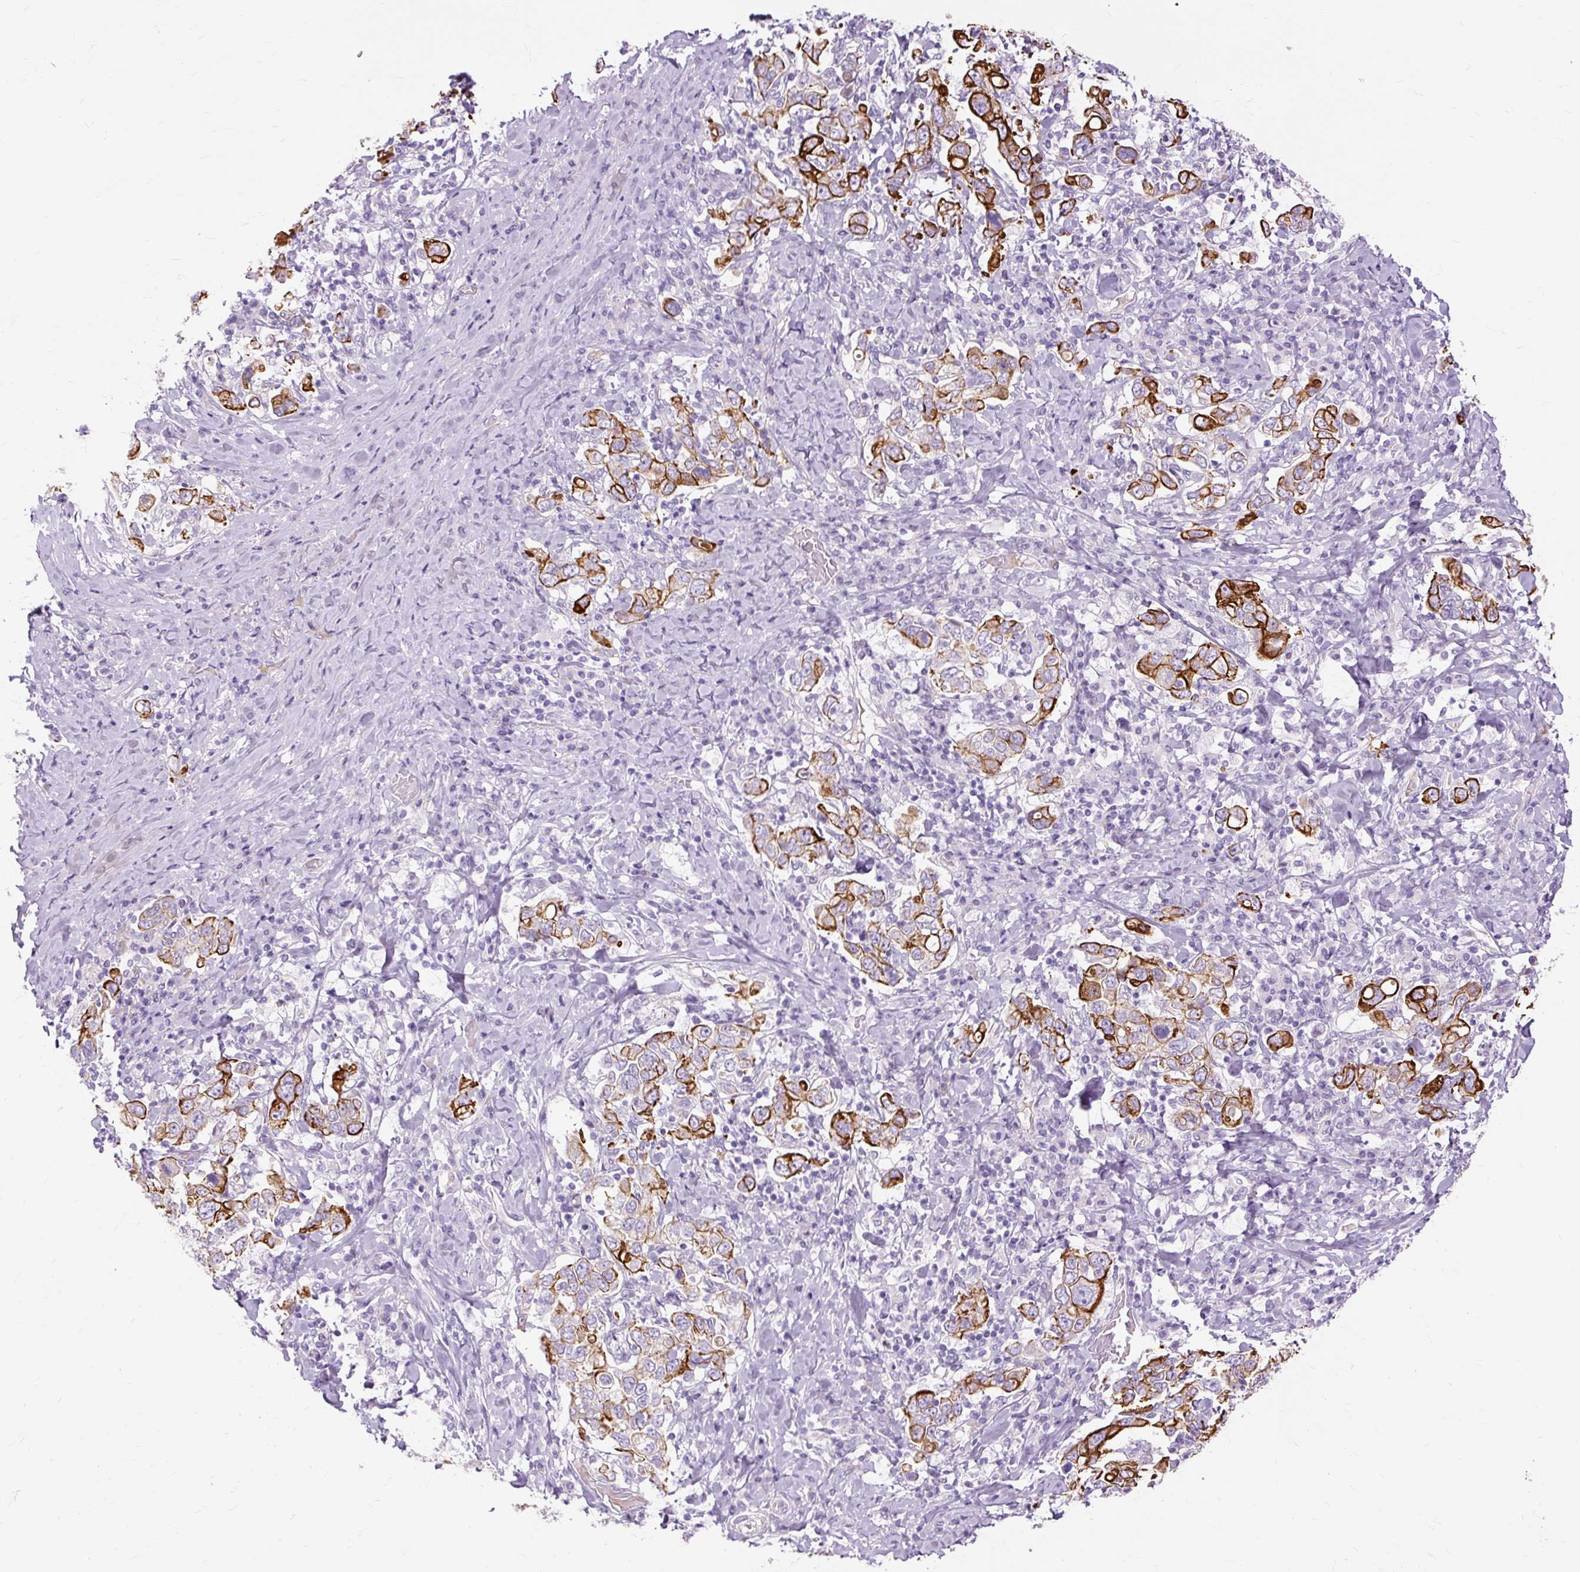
{"staining": {"intensity": "strong", "quantity": ">75%", "location": "cytoplasmic/membranous"}, "tissue": "stomach cancer", "cell_type": "Tumor cells", "image_type": "cancer", "snomed": [{"axis": "morphology", "description": "Adenocarcinoma, NOS"}, {"axis": "topography", "description": "Stomach, upper"}], "caption": "Immunohistochemistry of stomach adenocarcinoma demonstrates high levels of strong cytoplasmic/membranous positivity in approximately >75% of tumor cells. The protein of interest is stained brown, and the nuclei are stained in blue (DAB (3,3'-diaminobenzidine) IHC with brightfield microscopy, high magnification).", "gene": "DCTN4", "patient": {"sex": "male", "age": 62}}